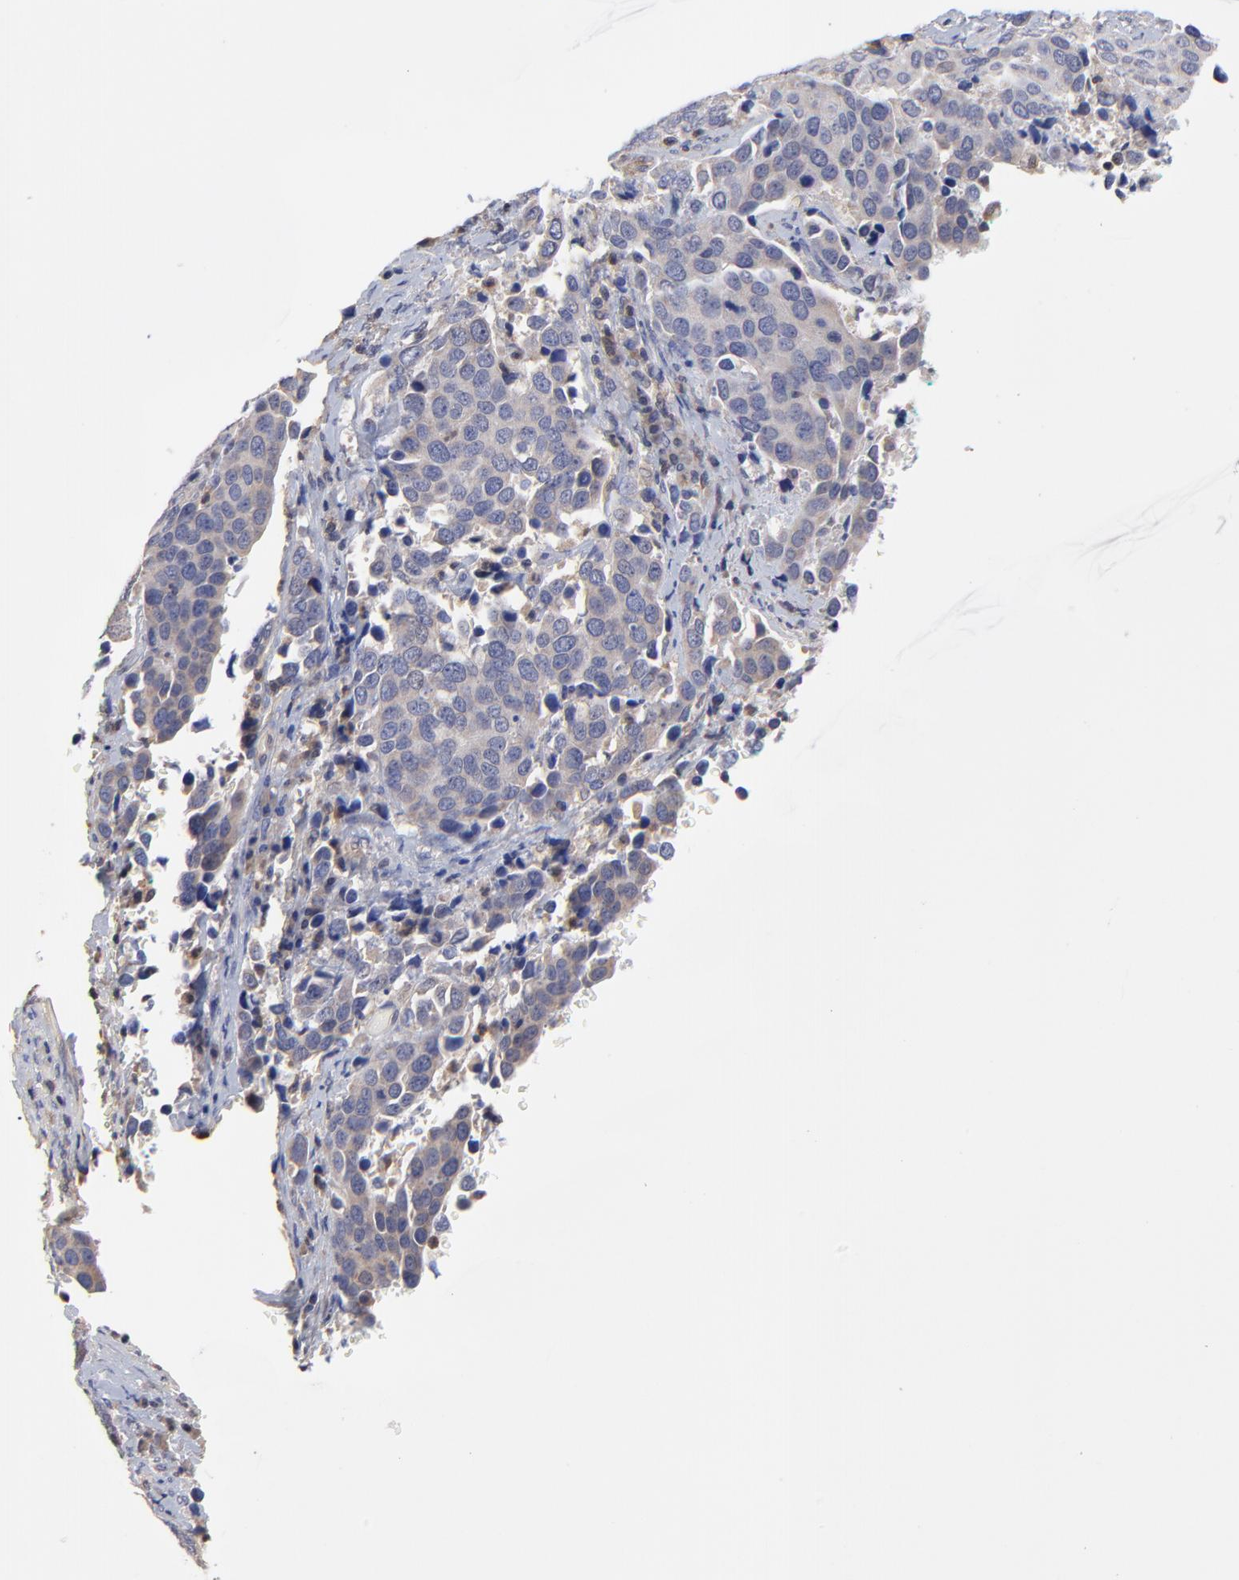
{"staining": {"intensity": "weak", "quantity": ">75%", "location": "cytoplasmic/membranous"}, "tissue": "cervical cancer", "cell_type": "Tumor cells", "image_type": "cancer", "snomed": [{"axis": "morphology", "description": "Squamous cell carcinoma, NOS"}, {"axis": "topography", "description": "Cervix"}], "caption": "Cervical cancer (squamous cell carcinoma) was stained to show a protein in brown. There is low levels of weak cytoplasmic/membranous expression in approximately >75% of tumor cells. (IHC, brightfield microscopy, high magnification).", "gene": "PCMT1", "patient": {"sex": "female", "age": 54}}